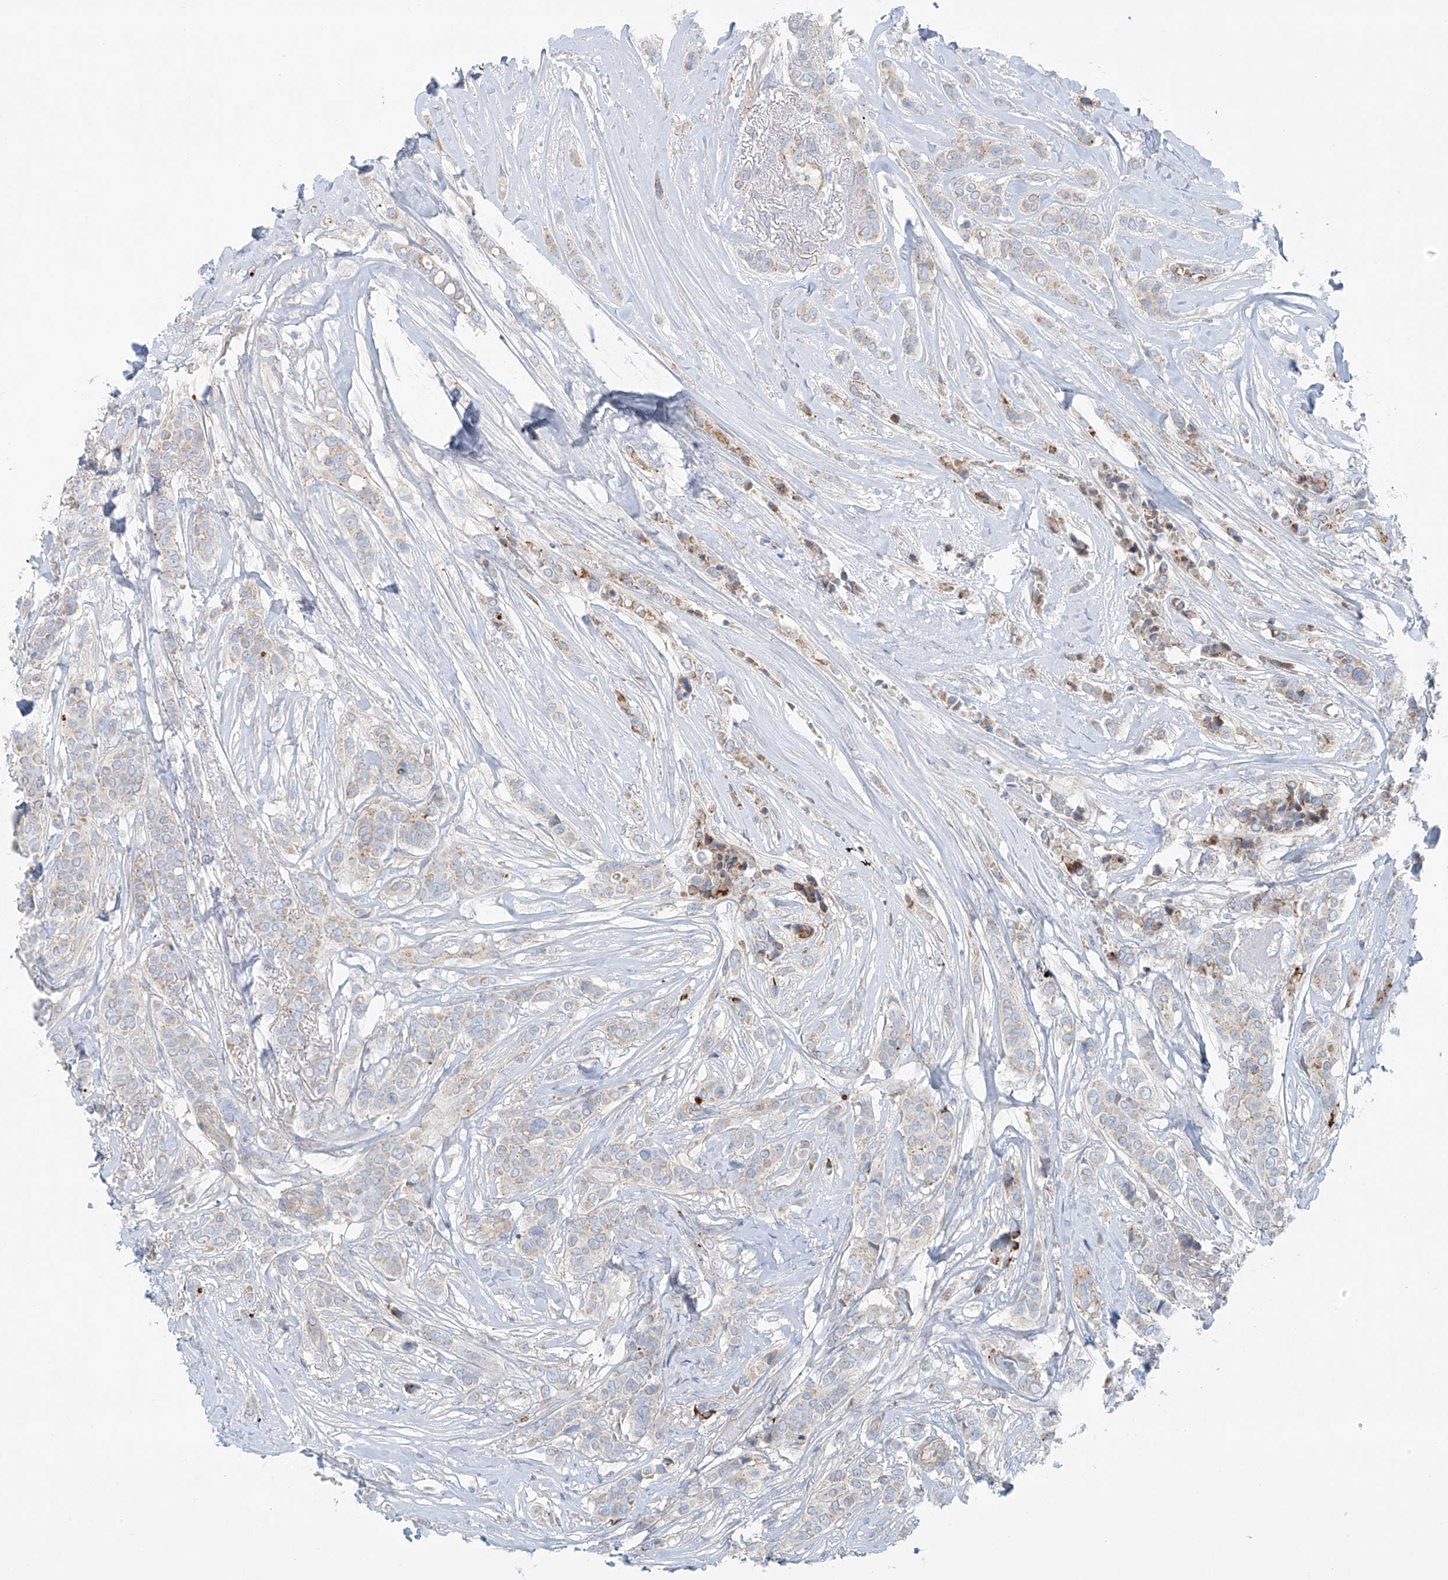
{"staining": {"intensity": "negative", "quantity": "none", "location": "none"}, "tissue": "breast cancer", "cell_type": "Tumor cells", "image_type": "cancer", "snomed": [{"axis": "morphology", "description": "Lobular carcinoma"}, {"axis": "topography", "description": "Breast"}], "caption": "This is a histopathology image of immunohistochemistry staining of breast lobular carcinoma, which shows no staining in tumor cells.", "gene": "VAMP5", "patient": {"sex": "female", "age": 51}}